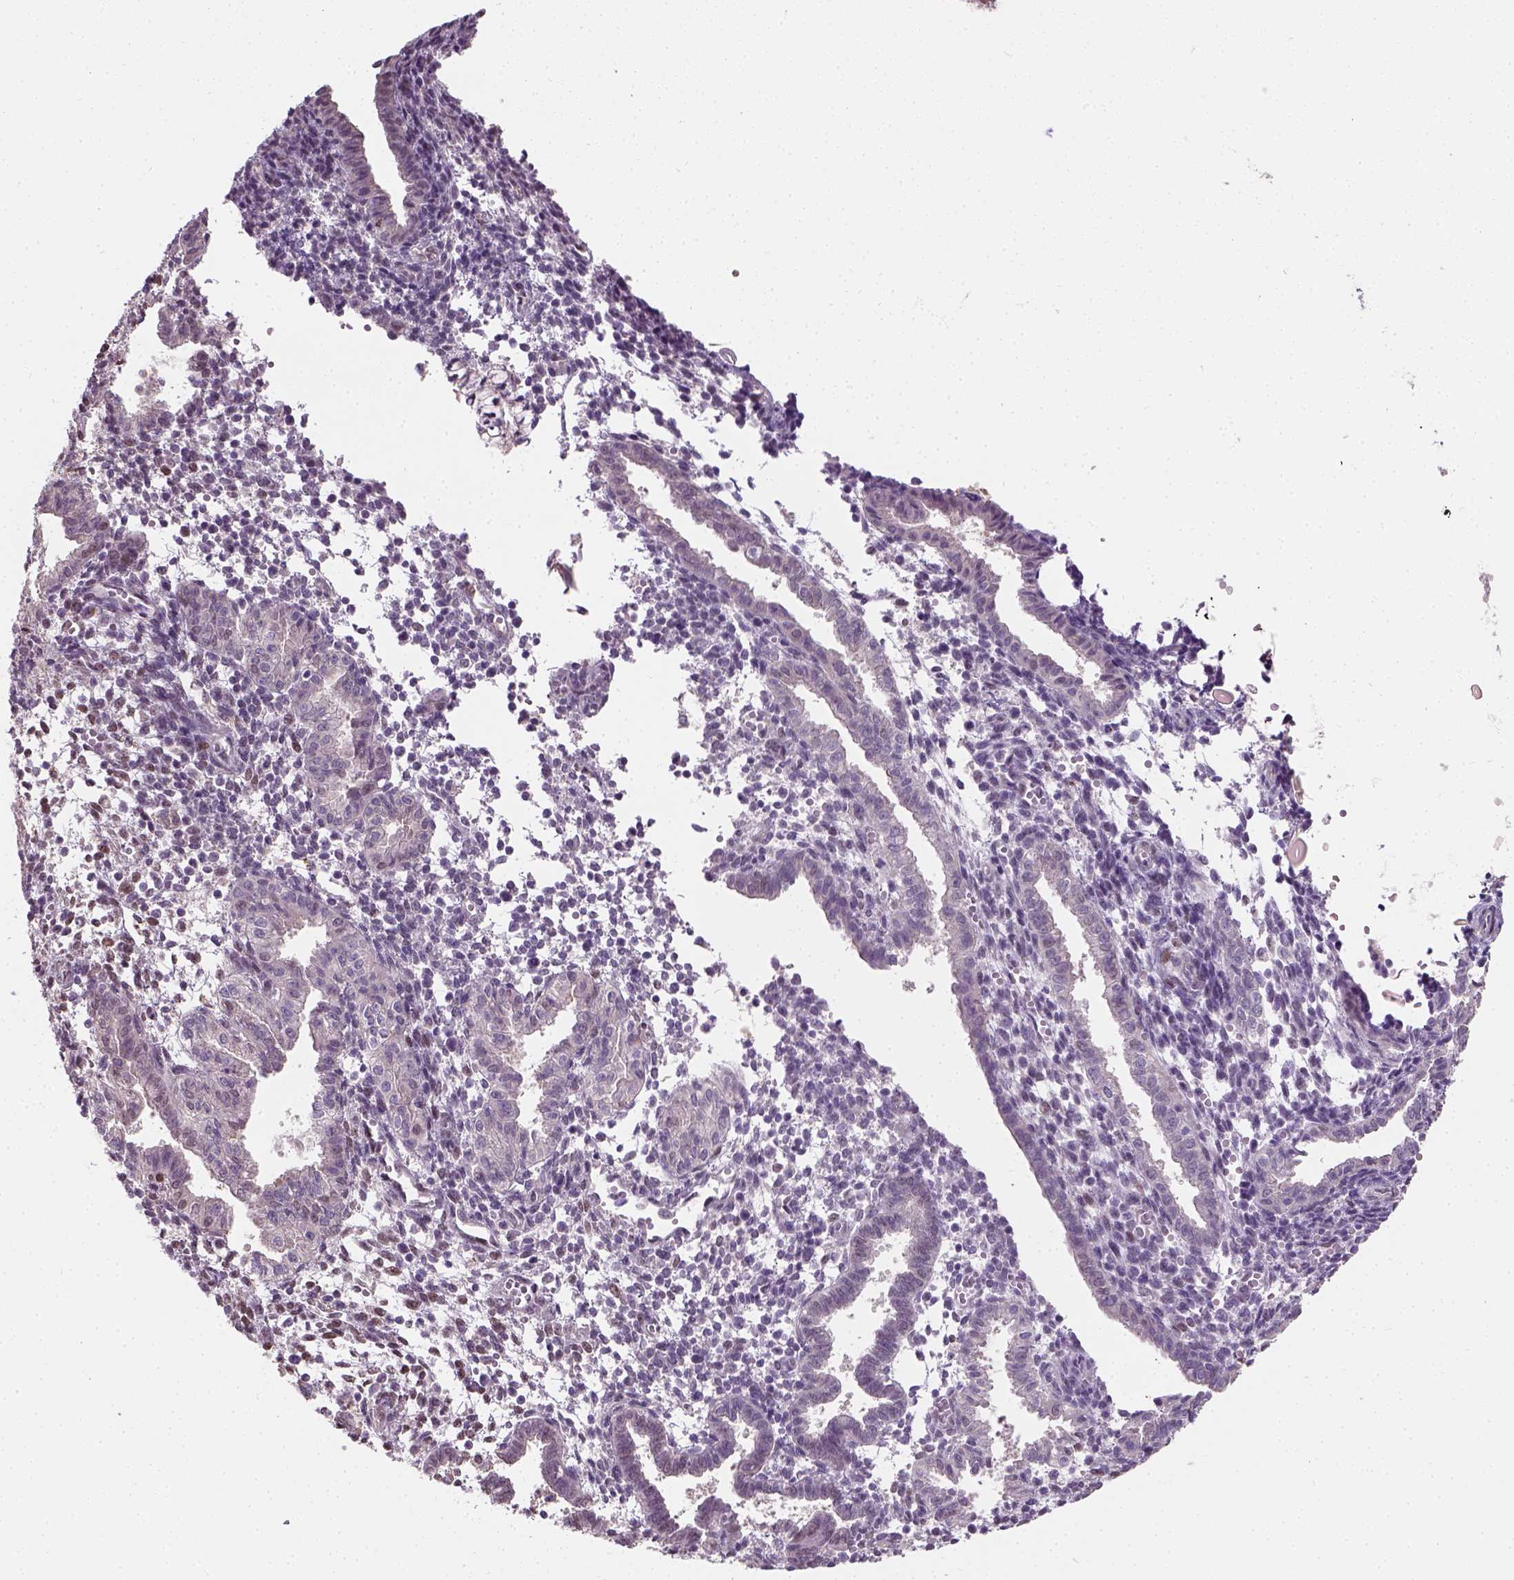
{"staining": {"intensity": "moderate", "quantity": "<25%", "location": "nuclear"}, "tissue": "endometrium", "cell_type": "Cells in endometrial stroma", "image_type": "normal", "snomed": [{"axis": "morphology", "description": "Normal tissue, NOS"}, {"axis": "topography", "description": "Endometrium"}], "caption": "A brown stain highlights moderate nuclear positivity of a protein in cells in endometrial stroma of normal endometrium. (DAB (3,3'-diaminobenzidine) IHC with brightfield microscopy, high magnification).", "gene": "C1orf112", "patient": {"sex": "female", "age": 37}}